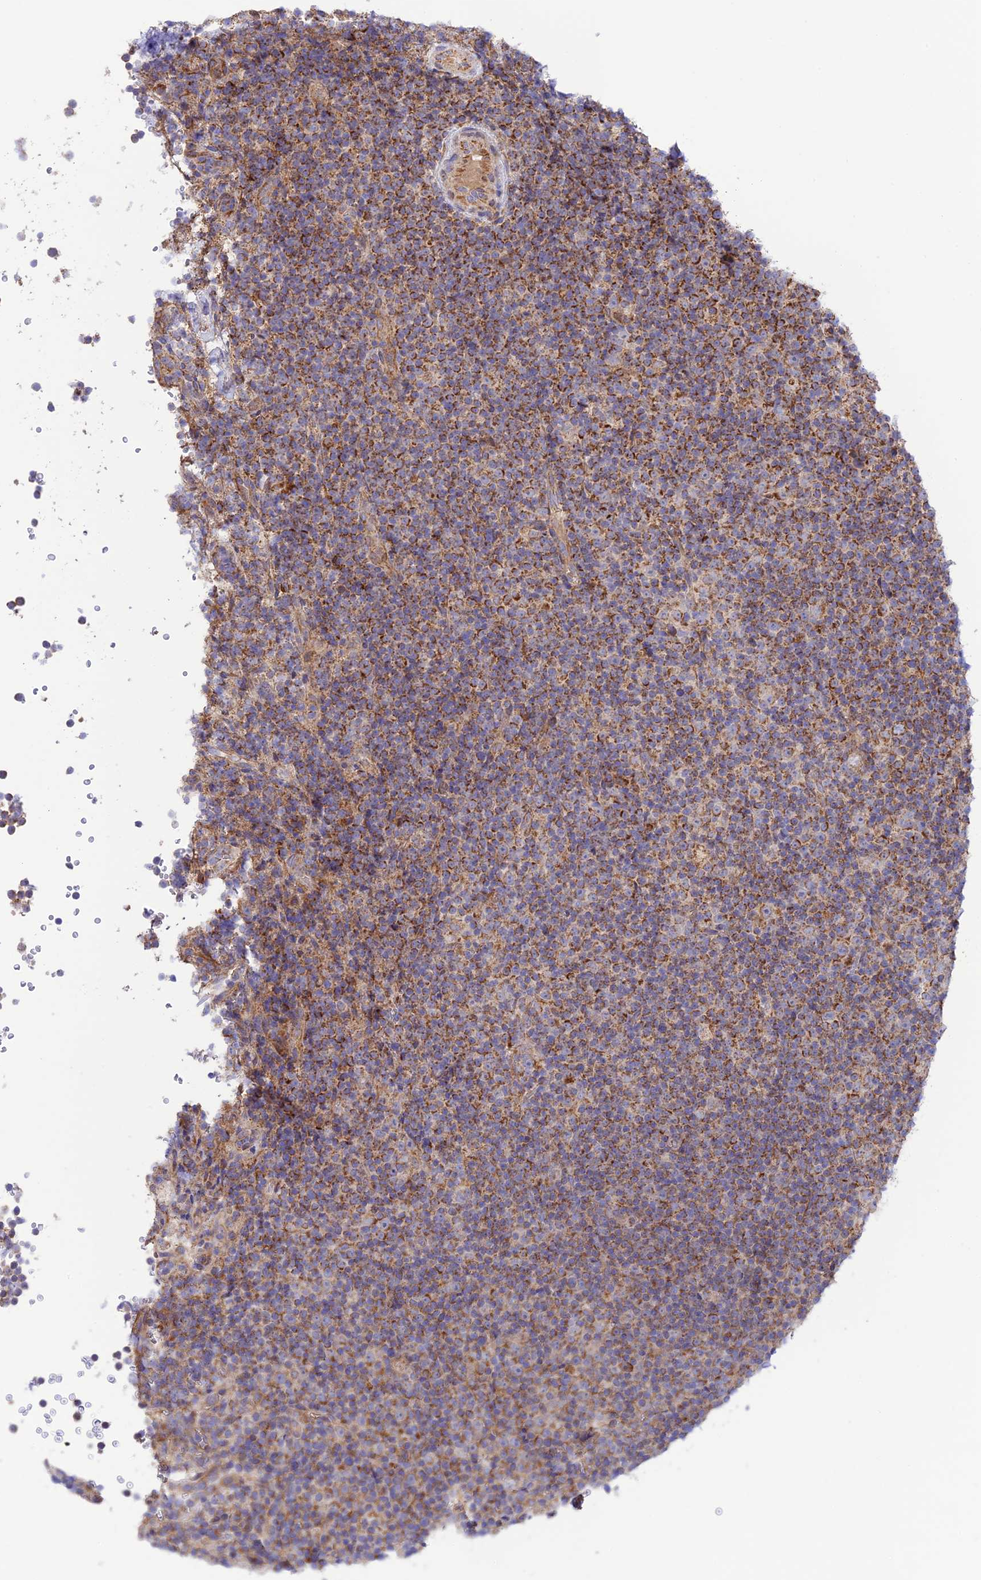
{"staining": {"intensity": "moderate", "quantity": ">75%", "location": "cytoplasmic/membranous"}, "tissue": "lymphoma", "cell_type": "Tumor cells", "image_type": "cancer", "snomed": [{"axis": "morphology", "description": "Malignant lymphoma, non-Hodgkin's type, Low grade"}, {"axis": "topography", "description": "Lymph node"}], "caption": "Malignant lymphoma, non-Hodgkin's type (low-grade) tissue displays moderate cytoplasmic/membranous positivity in approximately >75% of tumor cells Immunohistochemistry (ihc) stains the protein of interest in brown and the nuclei are stained blue.", "gene": "UAP1L1", "patient": {"sex": "female", "age": 67}}